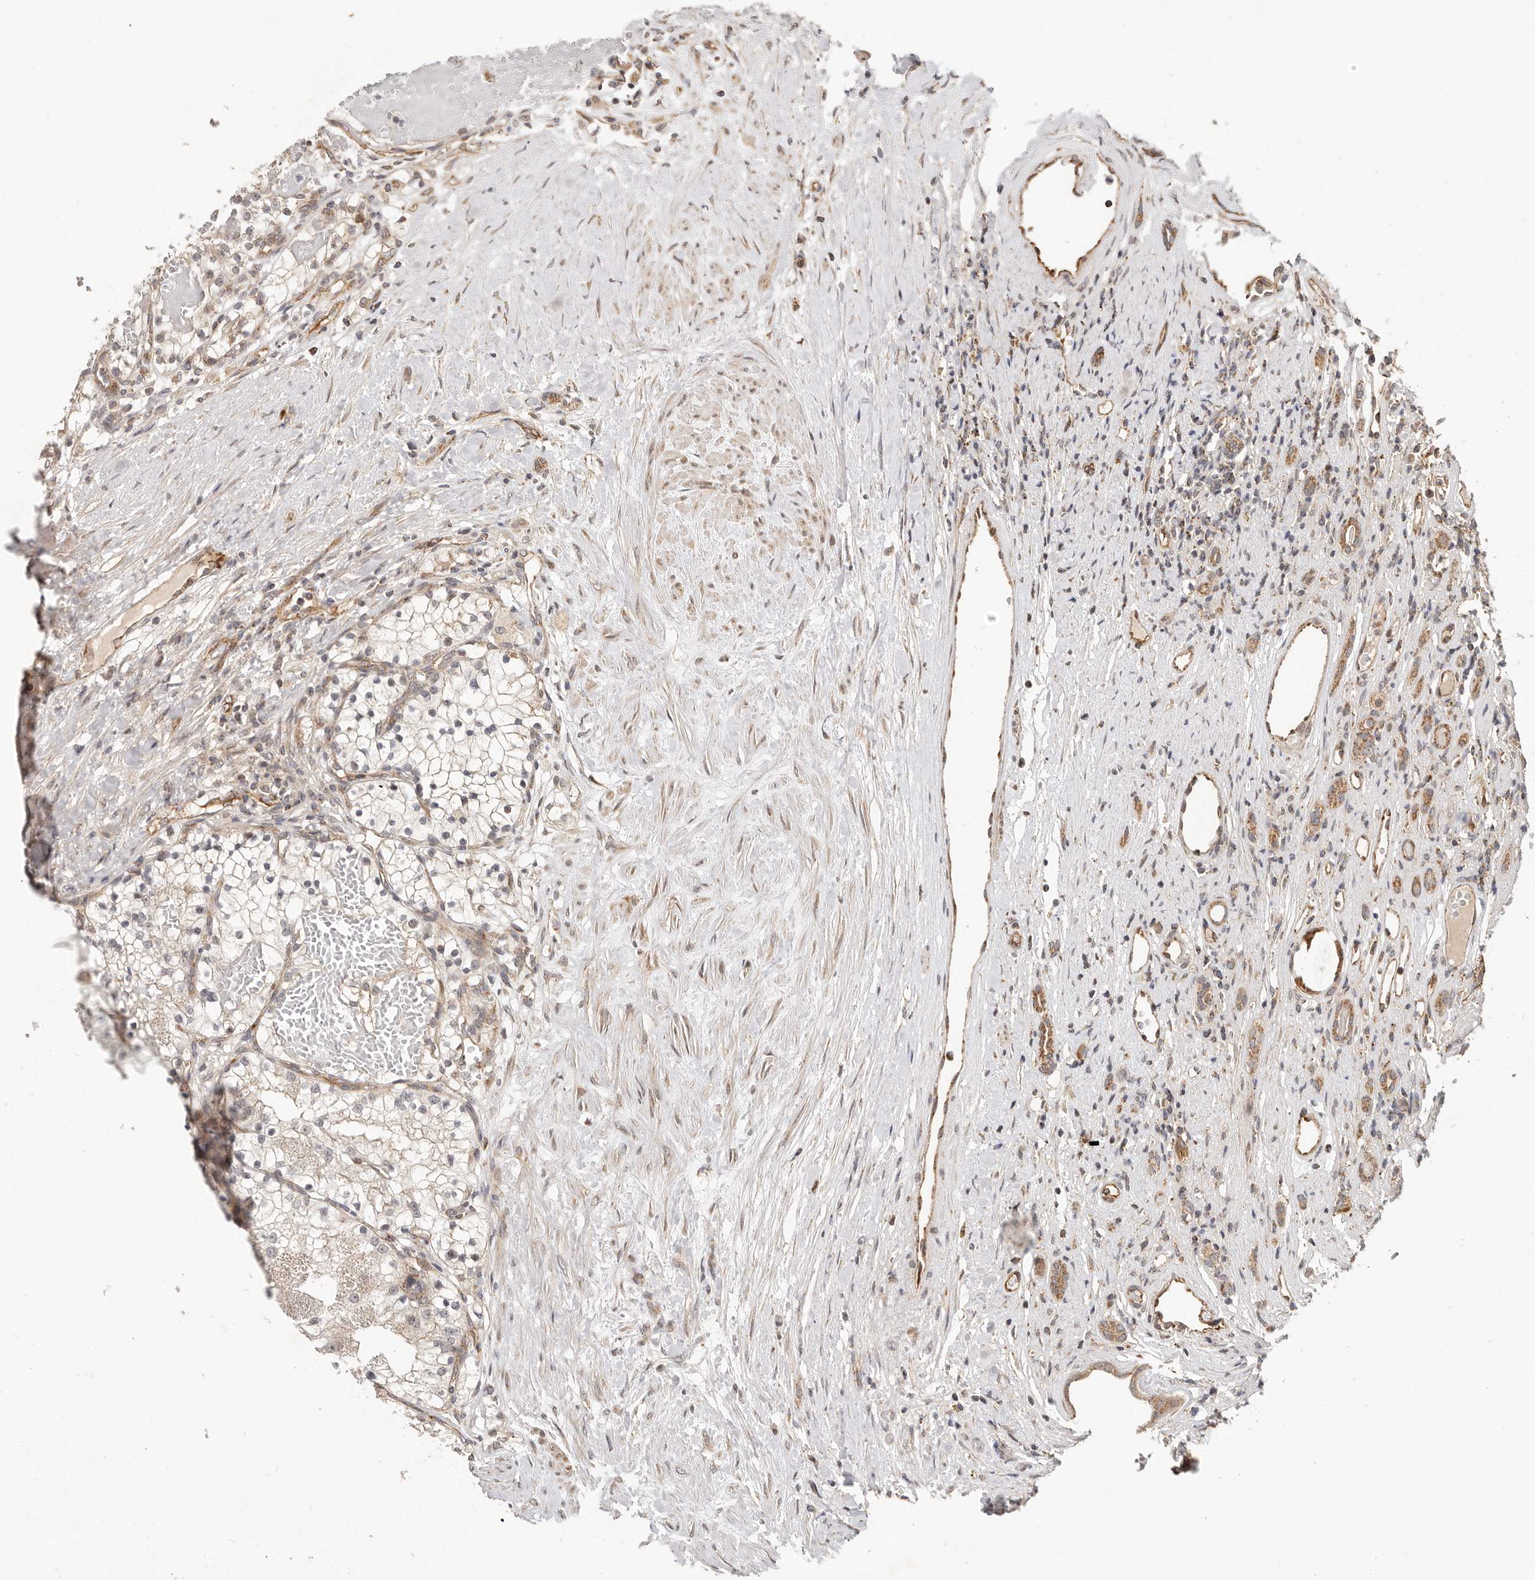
{"staining": {"intensity": "negative", "quantity": "none", "location": "none"}, "tissue": "renal cancer", "cell_type": "Tumor cells", "image_type": "cancer", "snomed": [{"axis": "morphology", "description": "Normal tissue, NOS"}, {"axis": "morphology", "description": "Adenocarcinoma, NOS"}, {"axis": "topography", "description": "Kidney"}], "caption": "The micrograph shows no significant expression in tumor cells of renal cancer.", "gene": "USP49", "patient": {"sex": "male", "age": 68}}